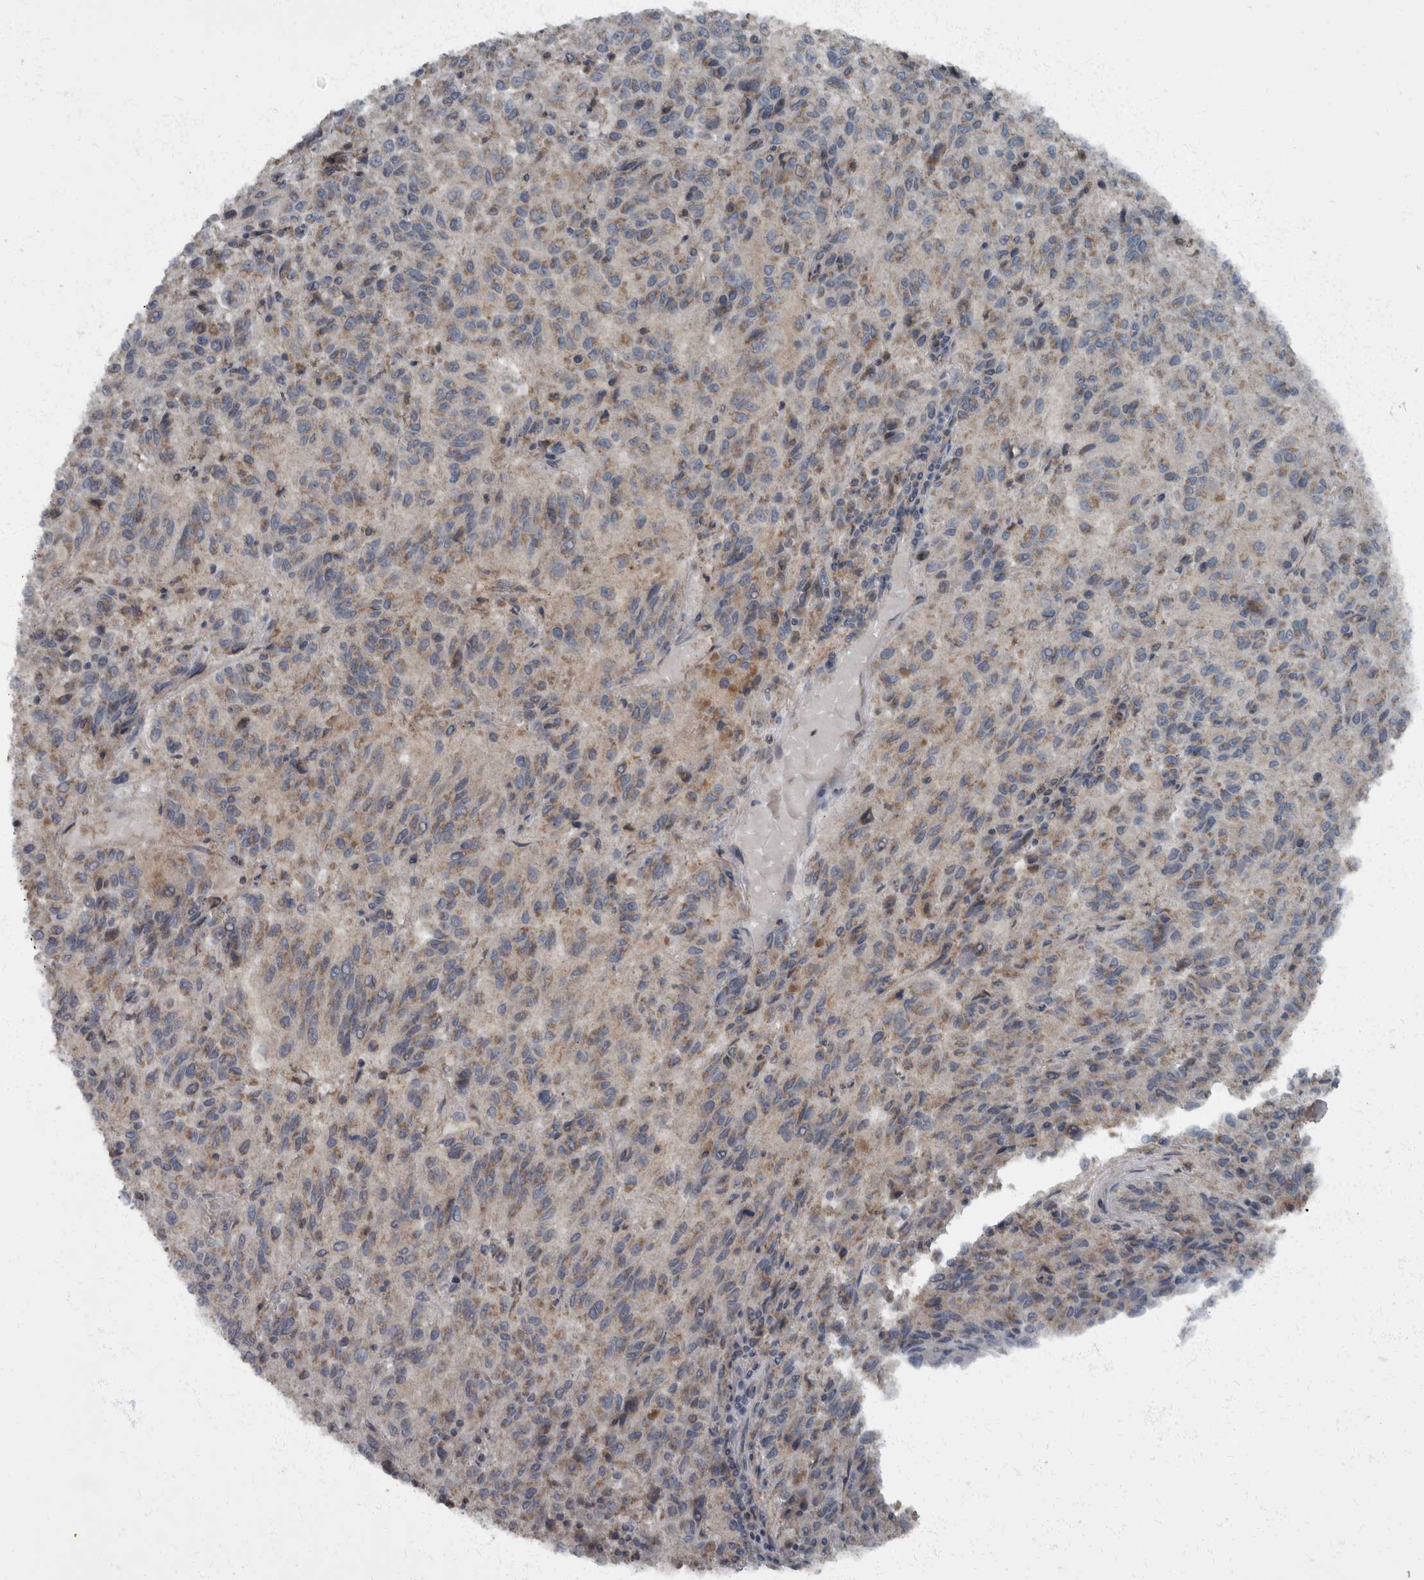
{"staining": {"intensity": "weak", "quantity": "<25%", "location": "cytoplasmic/membranous"}, "tissue": "melanoma", "cell_type": "Tumor cells", "image_type": "cancer", "snomed": [{"axis": "morphology", "description": "Malignant melanoma, Metastatic site"}, {"axis": "topography", "description": "Lung"}], "caption": "The immunohistochemistry (IHC) histopathology image has no significant expression in tumor cells of melanoma tissue.", "gene": "RABGGTB", "patient": {"sex": "male", "age": 64}}